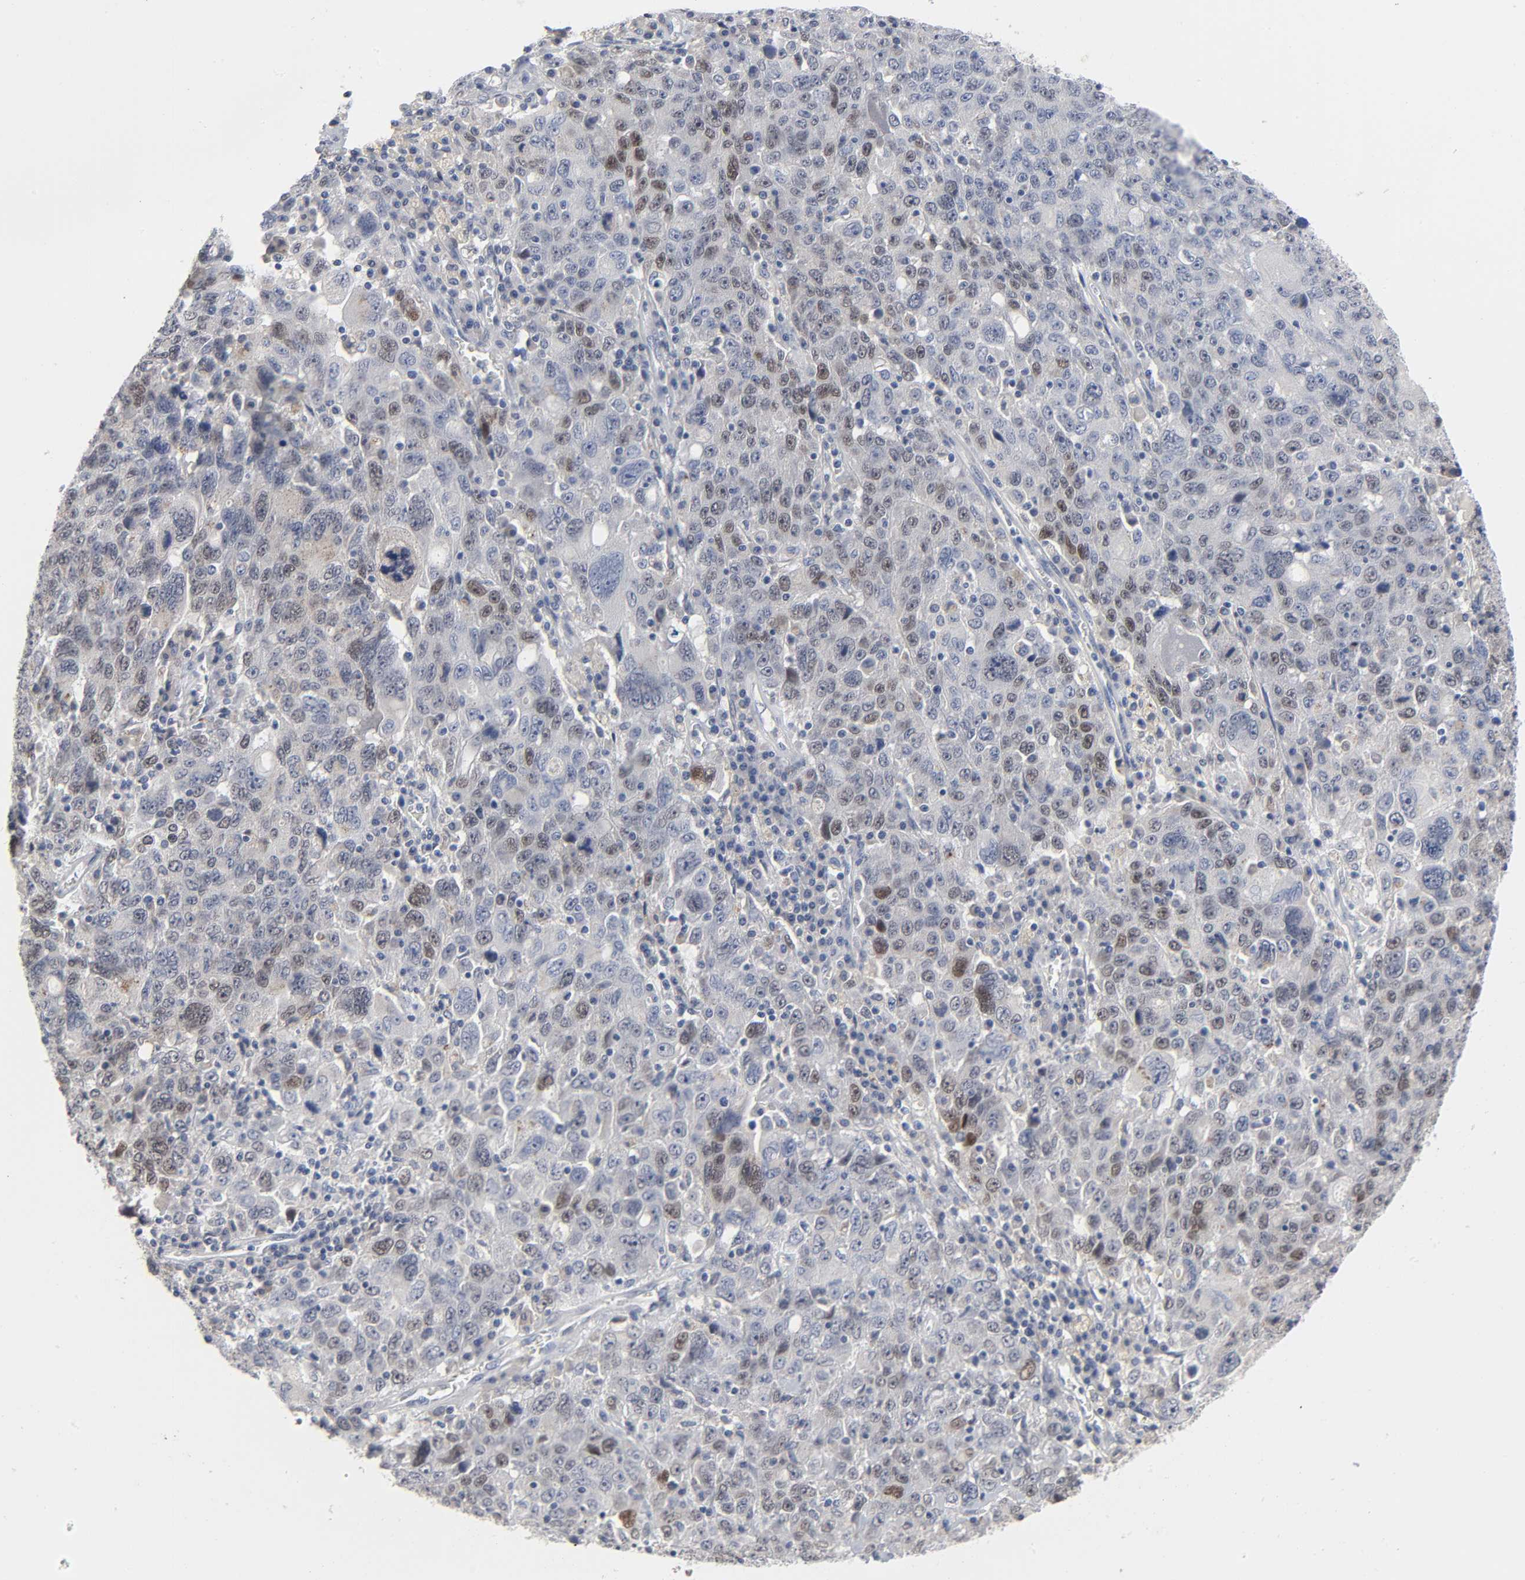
{"staining": {"intensity": "weak", "quantity": "<25%", "location": "nuclear"}, "tissue": "ovarian cancer", "cell_type": "Tumor cells", "image_type": "cancer", "snomed": [{"axis": "morphology", "description": "Carcinoma, endometroid"}, {"axis": "topography", "description": "Ovary"}], "caption": "Ovarian cancer was stained to show a protein in brown. There is no significant positivity in tumor cells.", "gene": "SALL2", "patient": {"sex": "female", "age": 62}}